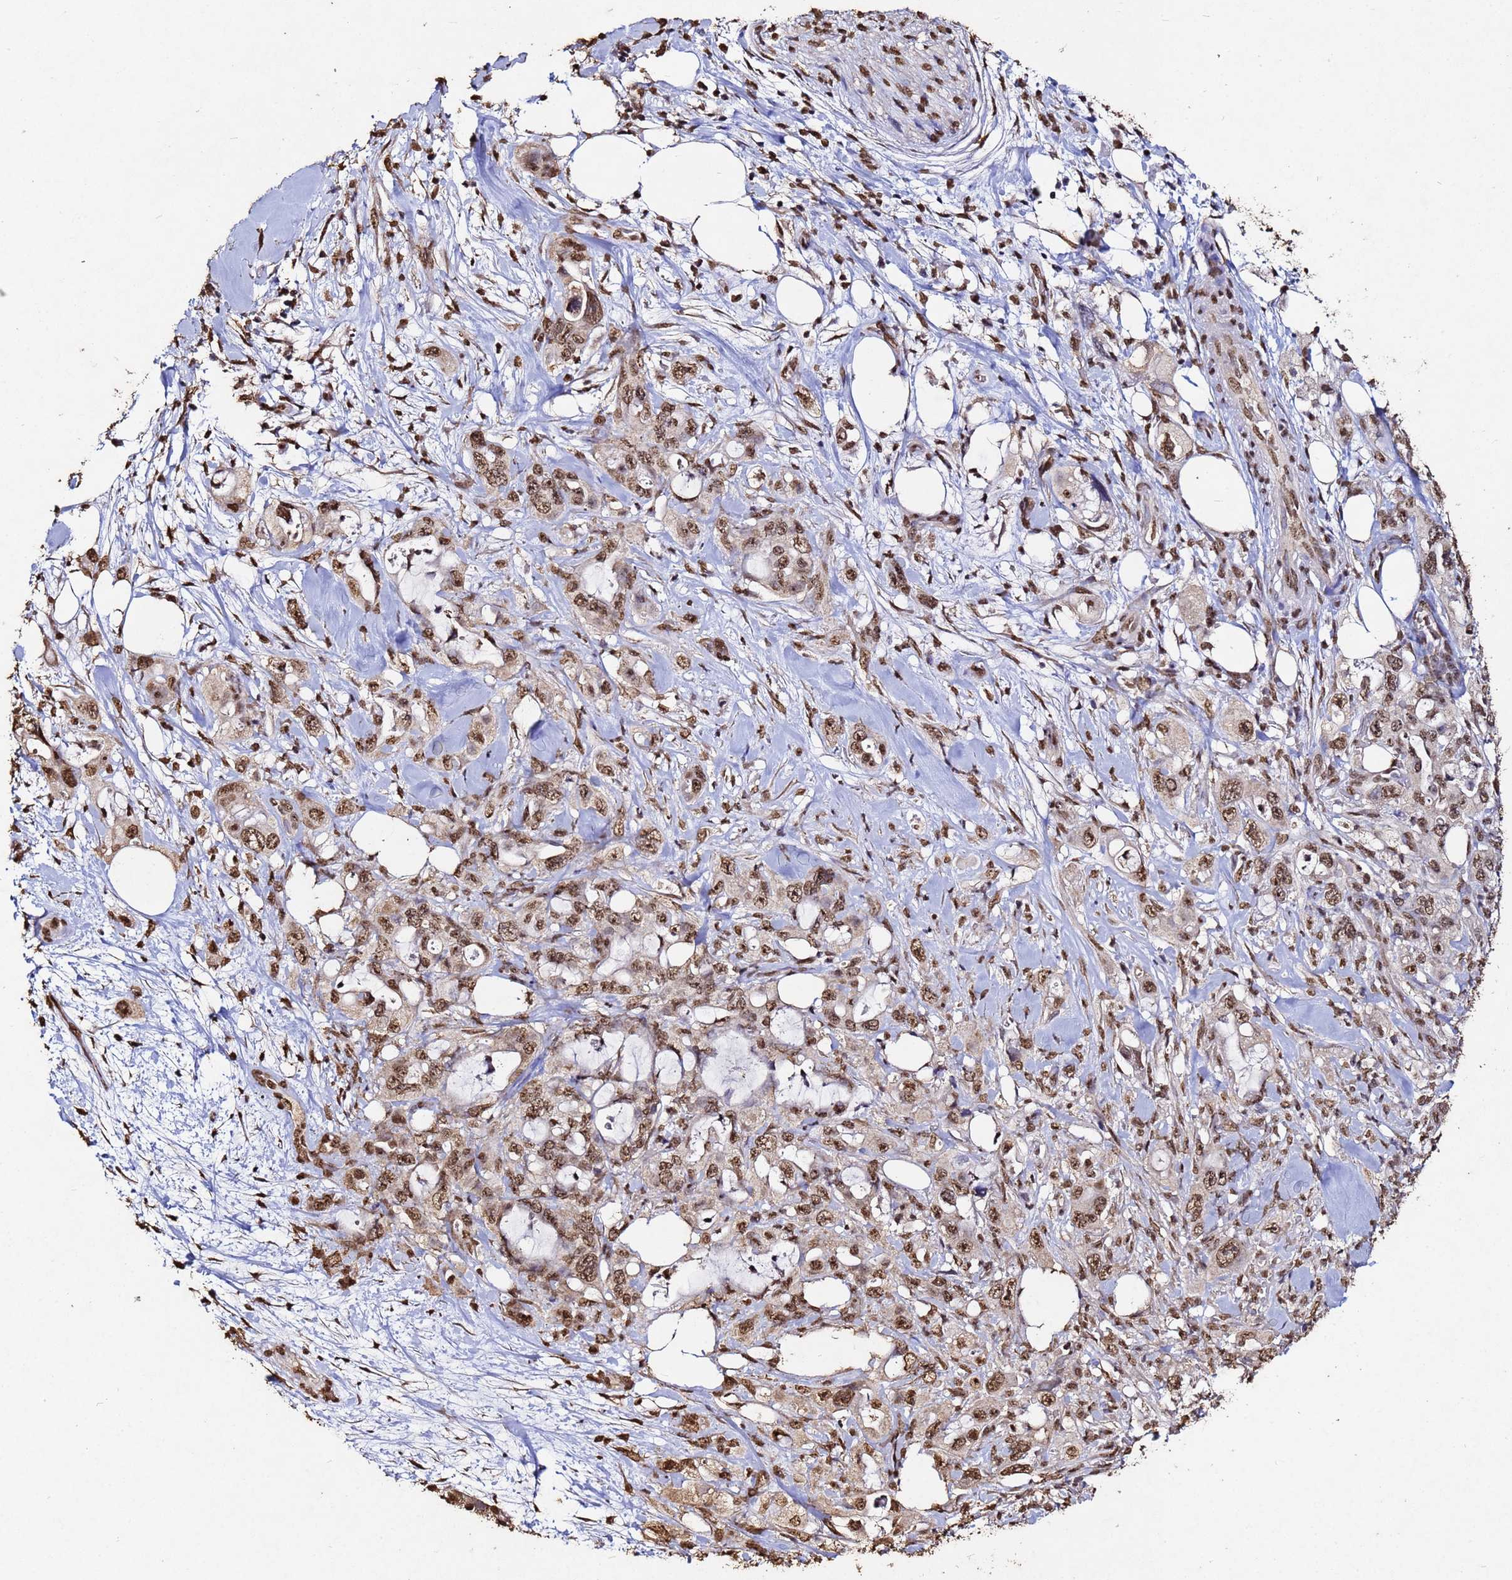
{"staining": {"intensity": "moderate", "quantity": ">75%", "location": "nuclear"}, "tissue": "pancreatic cancer", "cell_type": "Tumor cells", "image_type": "cancer", "snomed": [{"axis": "morphology", "description": "Adenocarcinoma, NOS"}, {"axis": "topography", "description": "Pancreas"}], "caption": "A histopathology image of pancreatic adenocarcinoma stained for a protein displays moderate nuclear brown staining in tumor cells.", "gene": "MYOCD", "patient": {"sex": "female", "age": 61}}